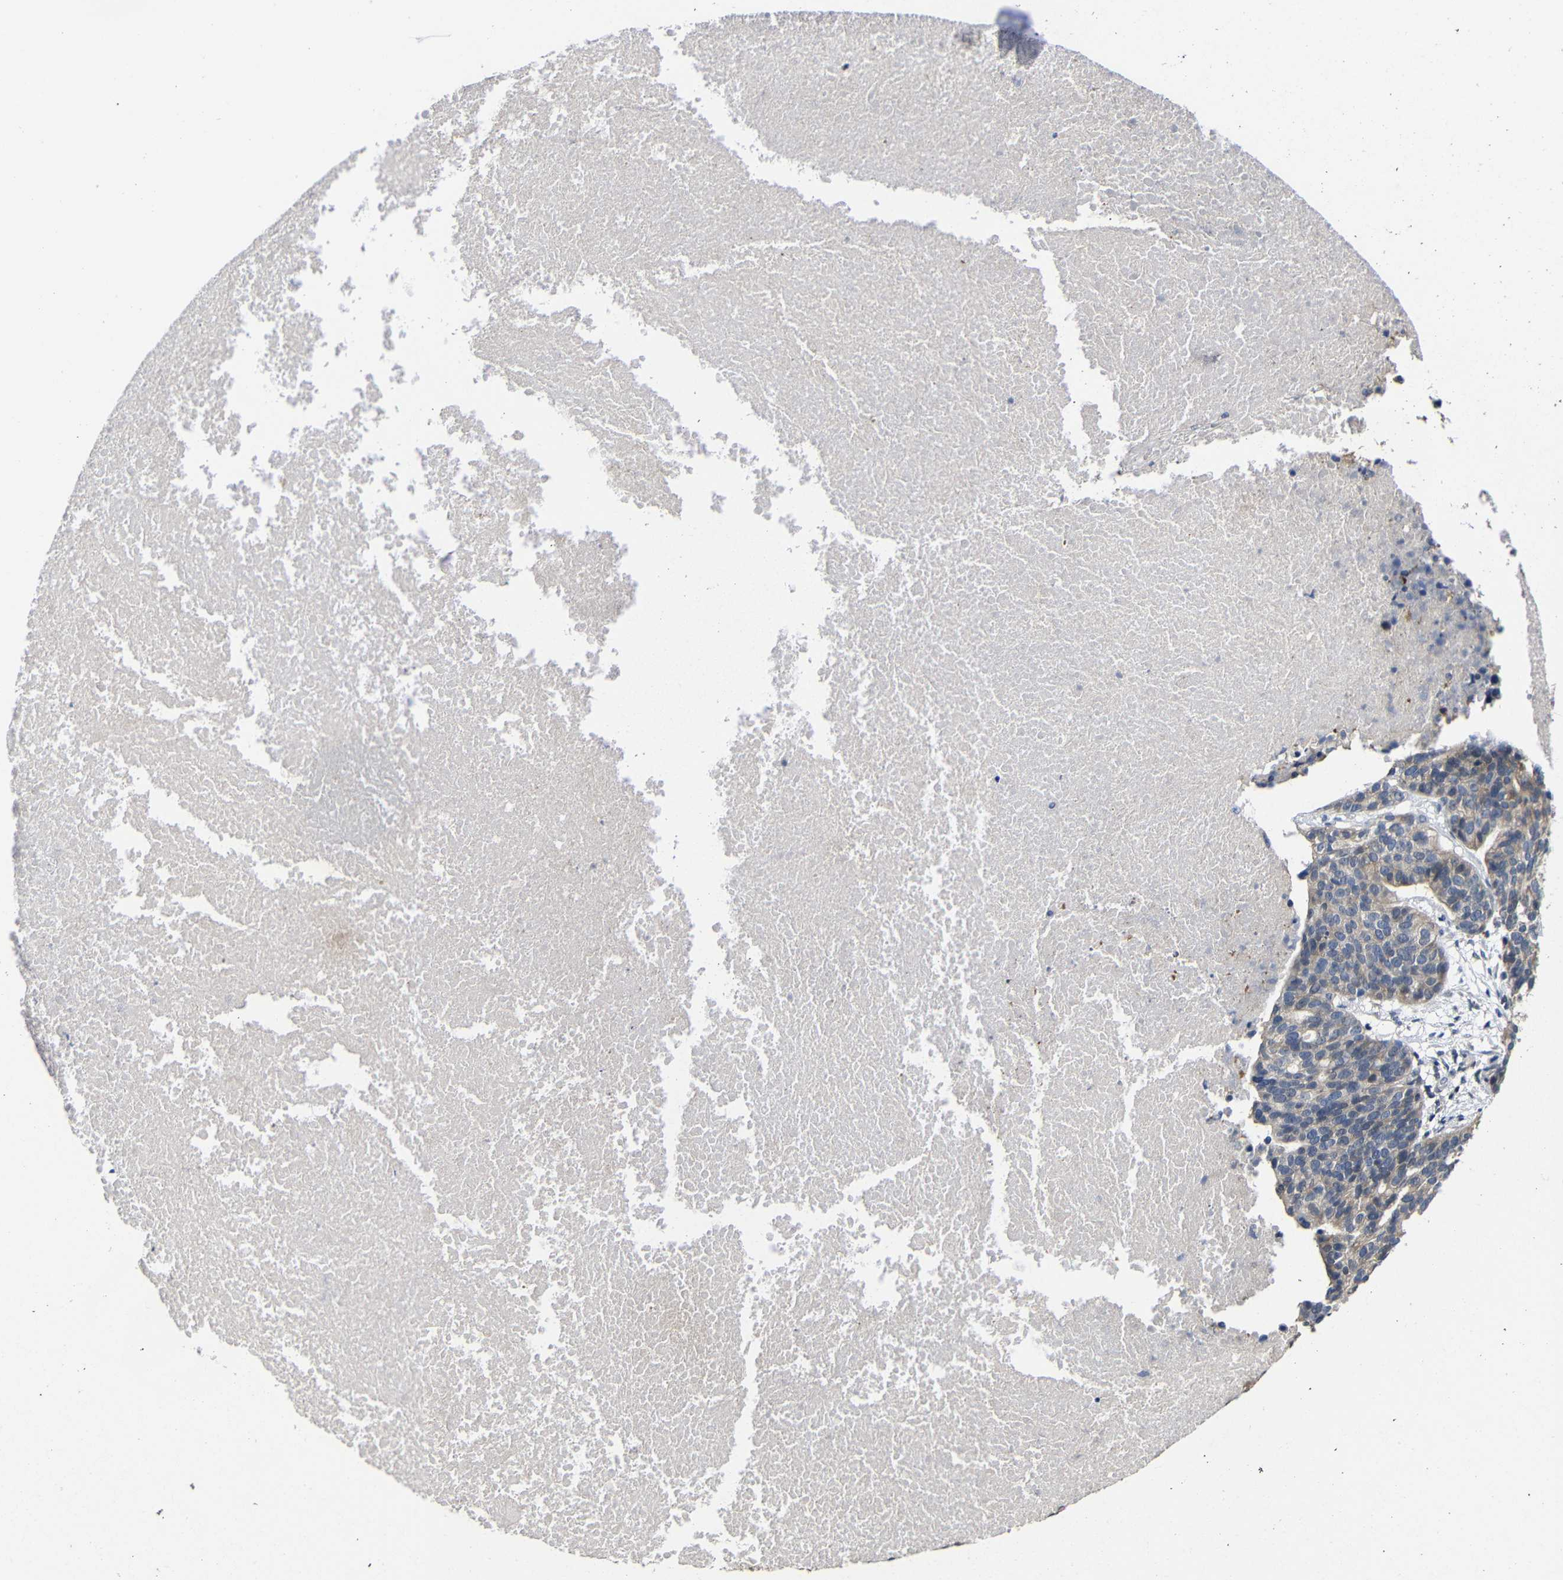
{"staining": {"intensity": "weak", "quantity": ">75%", "location": "cytoplasmic/membranous"}, "tissue": "ovarian cancer", "cell_type": "Tumor cells", "image_type": "cancer", "snomed": [{"axis": "morphology", "description": "Cystadenocarcinoma, serous, NOS"}, {"axis": "topography", "description": "Ovary"}], "caption": "The micrograph reveals staining of ovarian cancer (serous cystadenocarcinoma), revealing weak cytoplasmic/membranous protein expression (brown color) within tumor cells.", "gene": "ATG12", "patient": {"sex": "female", "age": 59}}